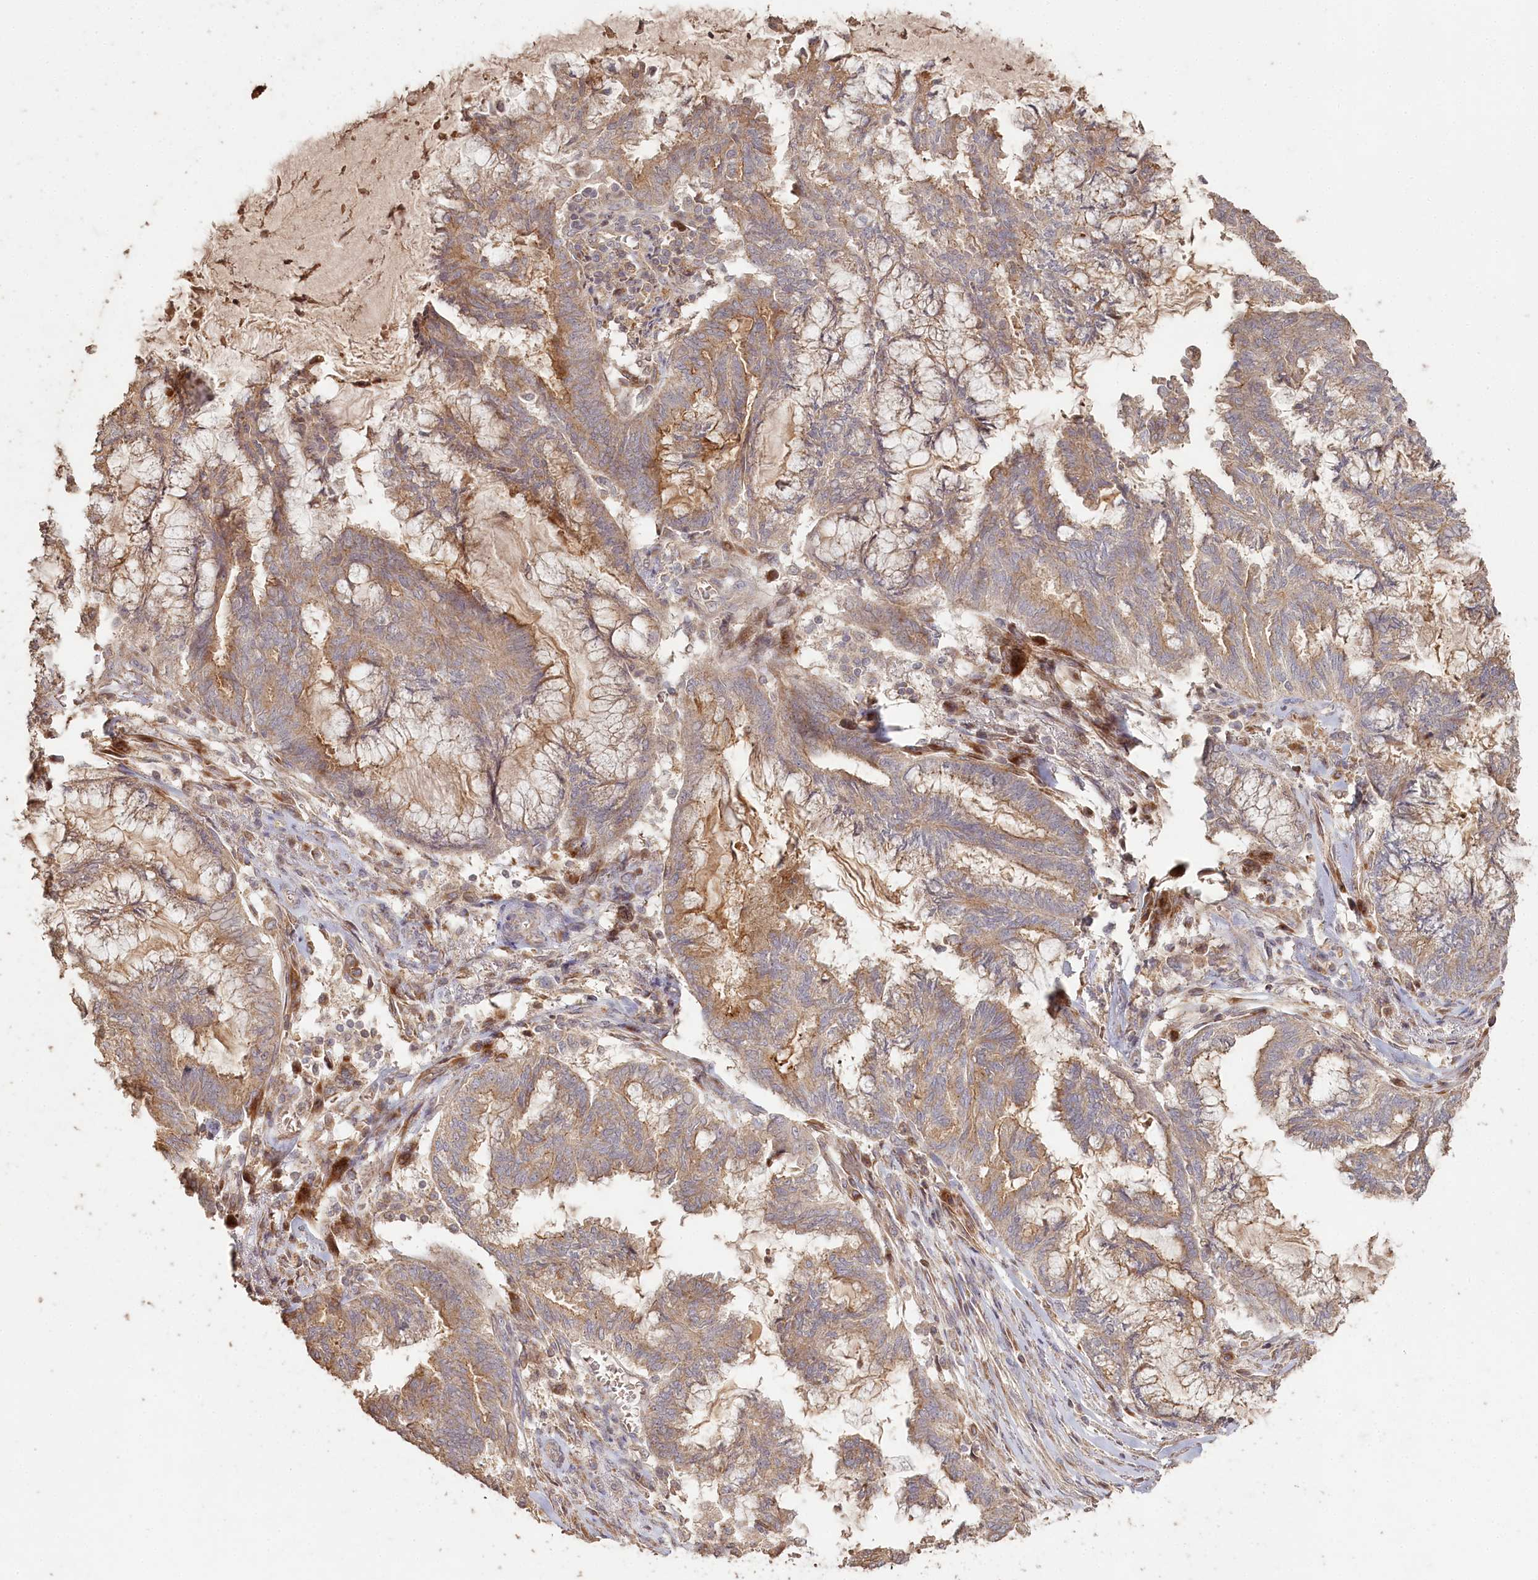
{"staining": {"intensity": "moderate", "quantity": "25%-75%", "location": "cytoplasmic/membranous"}, "tissue": "endometrial cancer", "cell_type": "Tumor cells", "image_type": "cancer", "snomed": [{"axis": "morphology", "description": "Adenocarcinoma, NOS"}, {"axis": "topography", "description": "Endometrium"}], "caption": "Immunohistochemistry (IHC) micrograph of neoplastic tissue: human endometrial adenocarcinoma stained using immunohistochemistry (IHC) demonstrates medium levels of moderate protein expression localized specifically in the cytoplasmic/membranous of tumor cells, appearing as a cytoplasmic/membranous brown color.", "gene": "HAL", "patient": {"sex": "female", "age": 86}}